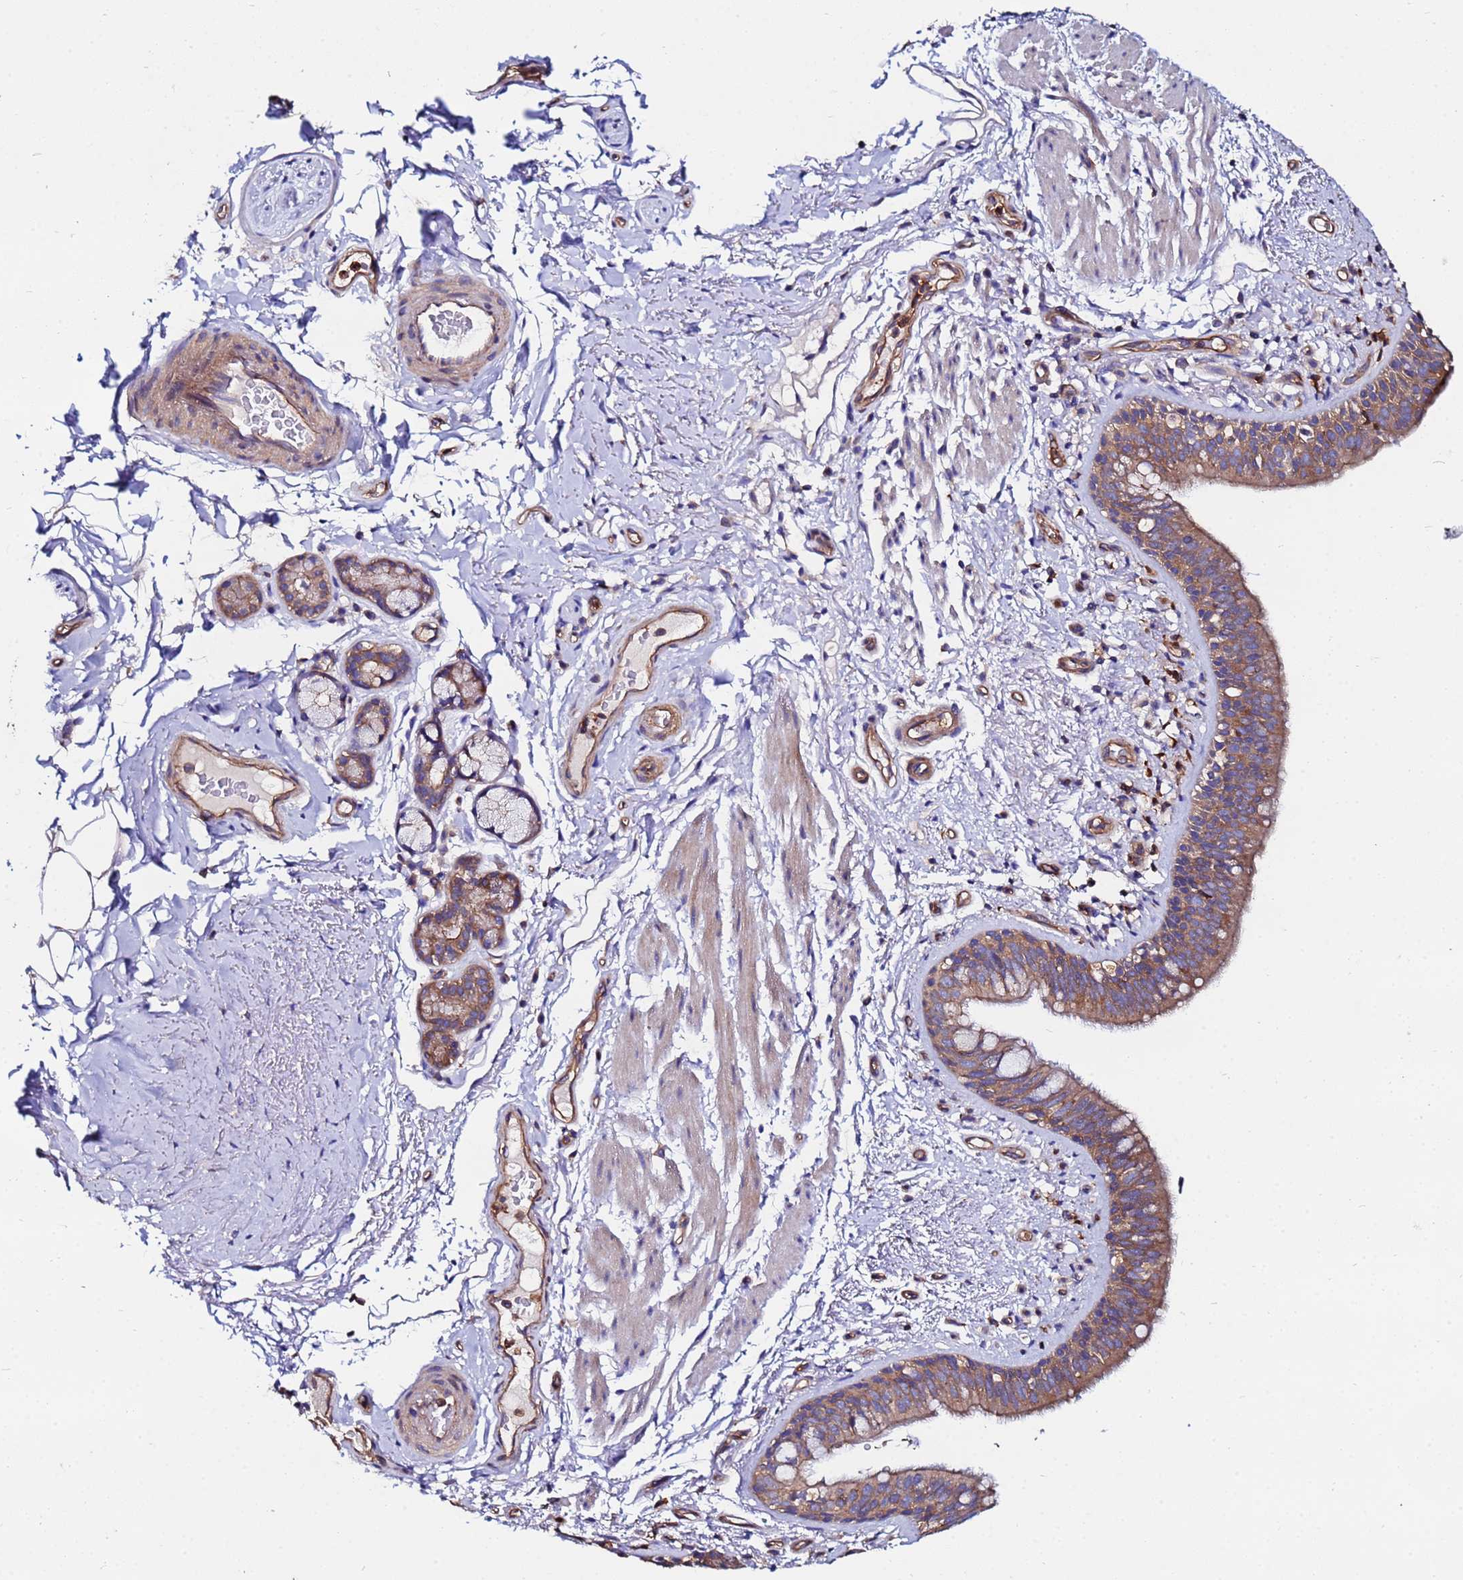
{"staining": {"intensity": "moderate", "quantity": ">75%", "location": "cytoplasmic/membranous"}, "tissue": "bronchus", "cell_type": "Respiratory epithelial cells", "image_type": "normal", "snomed": [{"axis": "morphology", "description": "Normal tissue, NOS"}, {"axis": "morphology", "description": "Neoplasm, uncertain whether benign or malignant"}, {"axis": "topography", "description": "Bronchus"}, {"axis": "topography", "description": "Lung"}], "caption": "Immunohistochemical staining of normal human bronchus displays medium levels of moderate cytoplasmic/membranous expression in approximately >75% of respiratory epithelial cells. (DAB (3,3'-diaminobenzidine) IHC with brightfield microscopy, high magnification).", "gene": "POTEE", "patient": {"sex": "male", "age": 55}}